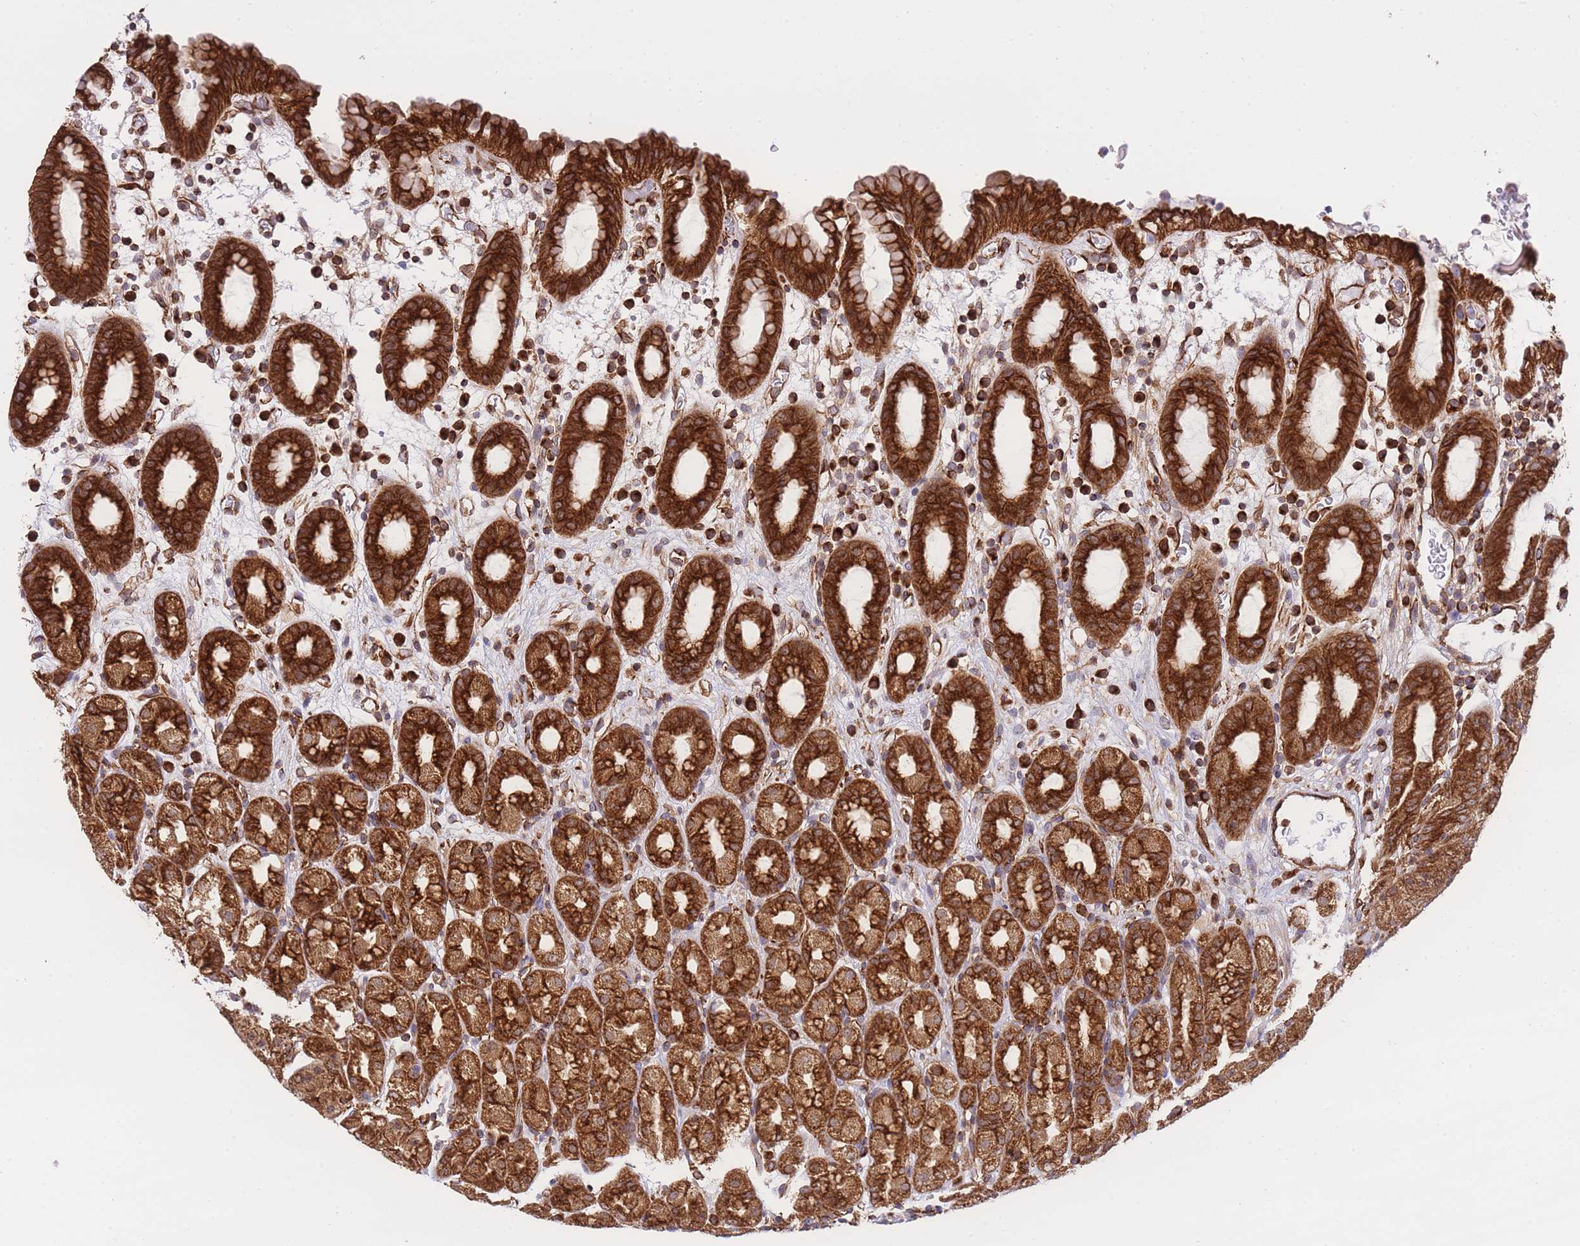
{"staining": {"intensity": "strong", "quantity": ">75%", "location": "cytoplasmic/membranous"}, "tissue": "stomach", "cell_type": "Glandular cells", "image_type": "normal", "snomed": [{"axis": "morphology", "description": "Normal tissue, NOS"}, {"axis": "topography", "description": "Stomach, upper"}, {"axis": "topography", "description": "Stomach, lower"}, {"axis": "topography", "description": "Small intestine"}], "caption": "Benign stomach reveals strong cytoplasmic/membranous positivity in approximately >75% of glandular cells, visualized by immunohistochemistry. Nuclei are stained in blue.", "gene": "EXOSC8", "patient": {"sex": "male", "age": 68}}